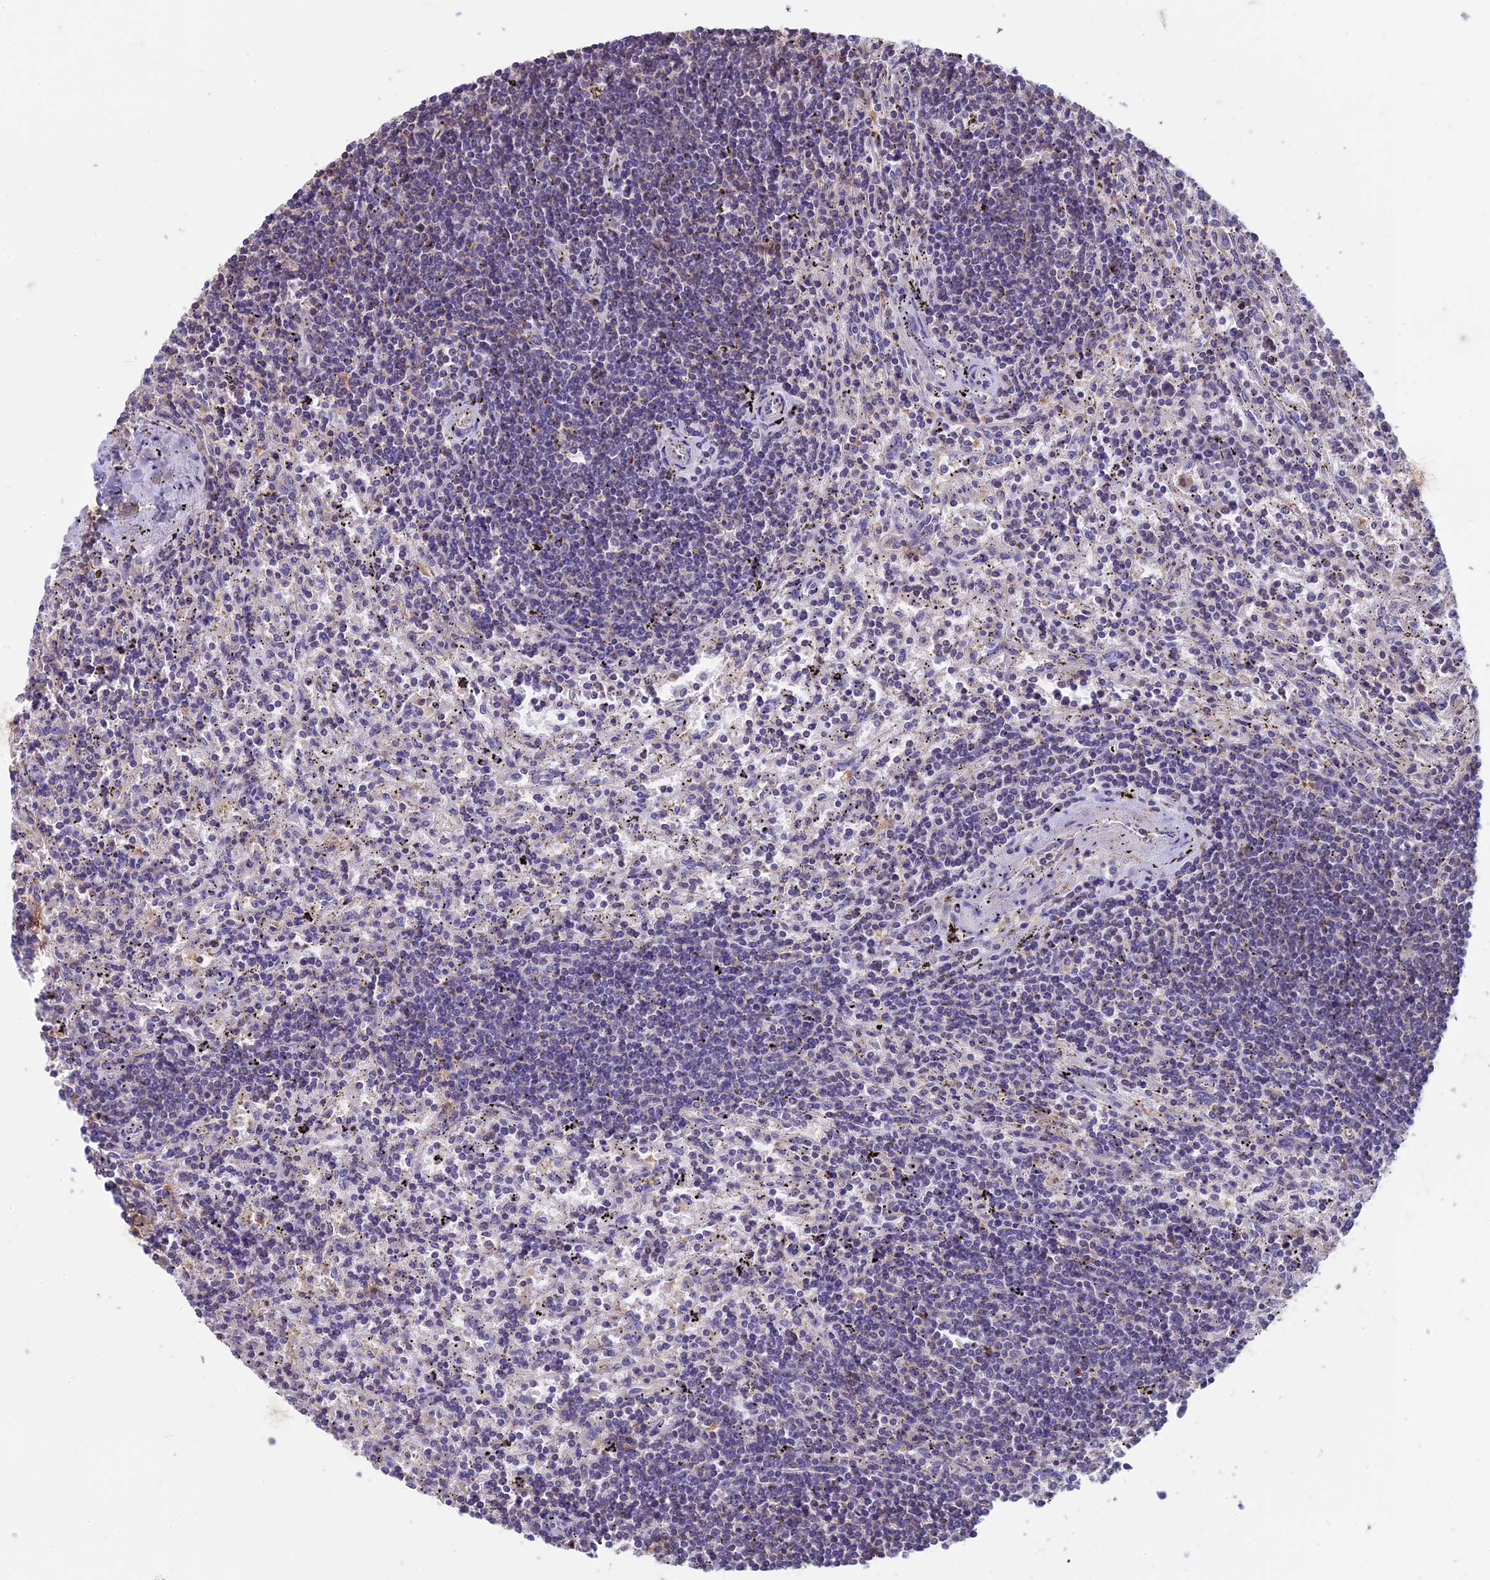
{"staining": {"intensity": "negative", "quantity": "none", "location": "none"}, "tissue": "lymphoma", "cell_type": "Tumor cells", "image_type": "cancer", "snomed": [{"axis": "morphology", "description": "Malignant lymphoma, non-Hodgkin's type, Low grade"}, {"axis": "topography", "description": "Spleen"}], "caption": "High power microscopy image of an immunohistochemistry (IHC) micrograph of lymphoma, revealing no significant expression in tumor cells.", "gene": "CDAN1", "patient": {"sex": "male", "age": 76}}